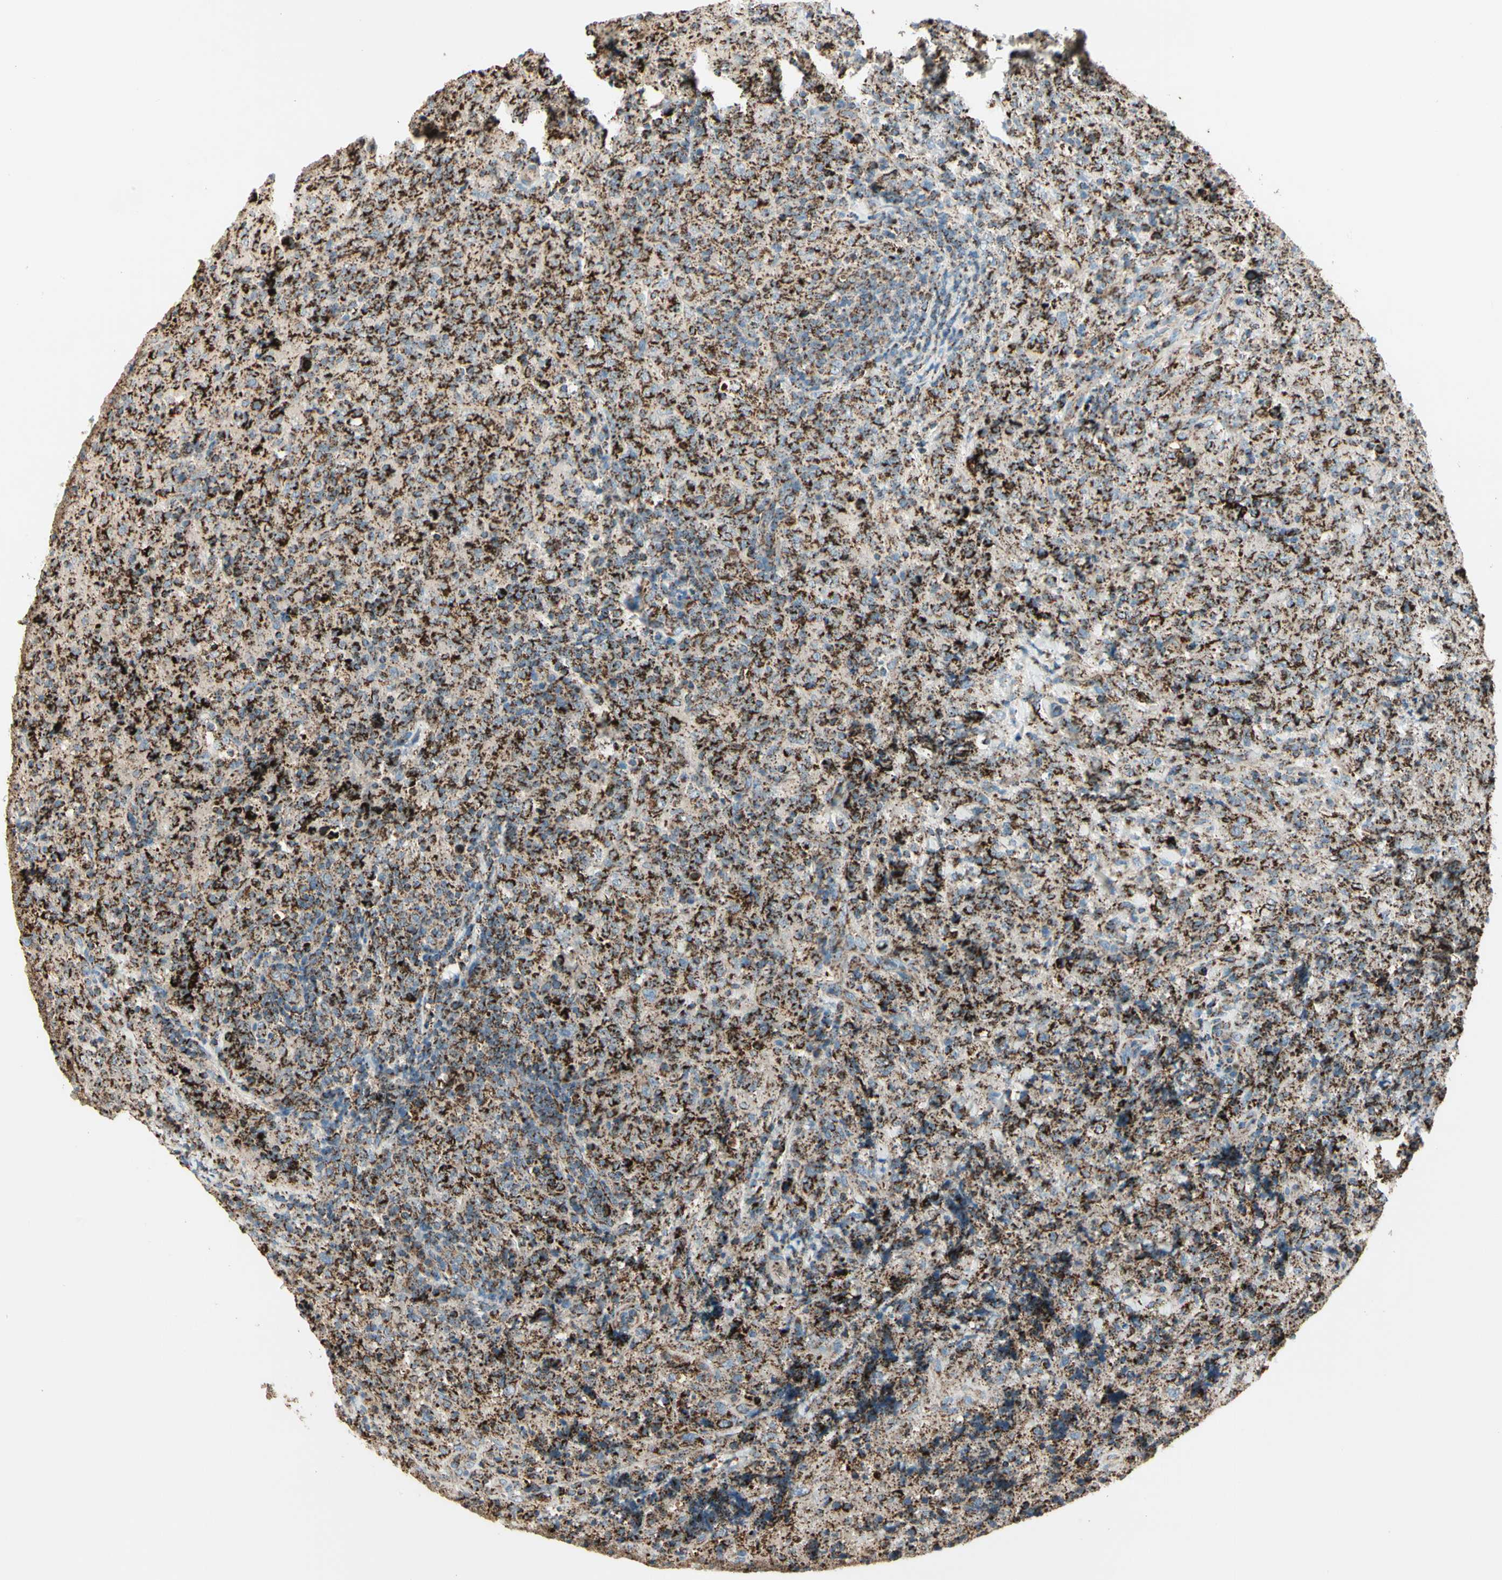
{"staining": {"intensity": "strong", "quantity": ">75%", "location": "cytoplasmic/membranous"}, "tissue": "lymphoma", "cell_type": "Tumor cells", "image_type": "cancer", "snomed": [{"axis": "morphology", "description": "Malignant lymphoma, non-Hodgkin's type, High grade"}, {"axis": "topography", "description": "Tonsil"}], "caption": "Lymphoma was stained to show a protein in brown. There is high levels of strong cytoplasmic/membranous positivity in about >75% of tumor cells. (Brightfield microscopy of DAB IHC at high magnification).", "gene": "ME2", "patient": {"sex": "female", "age": 36}}